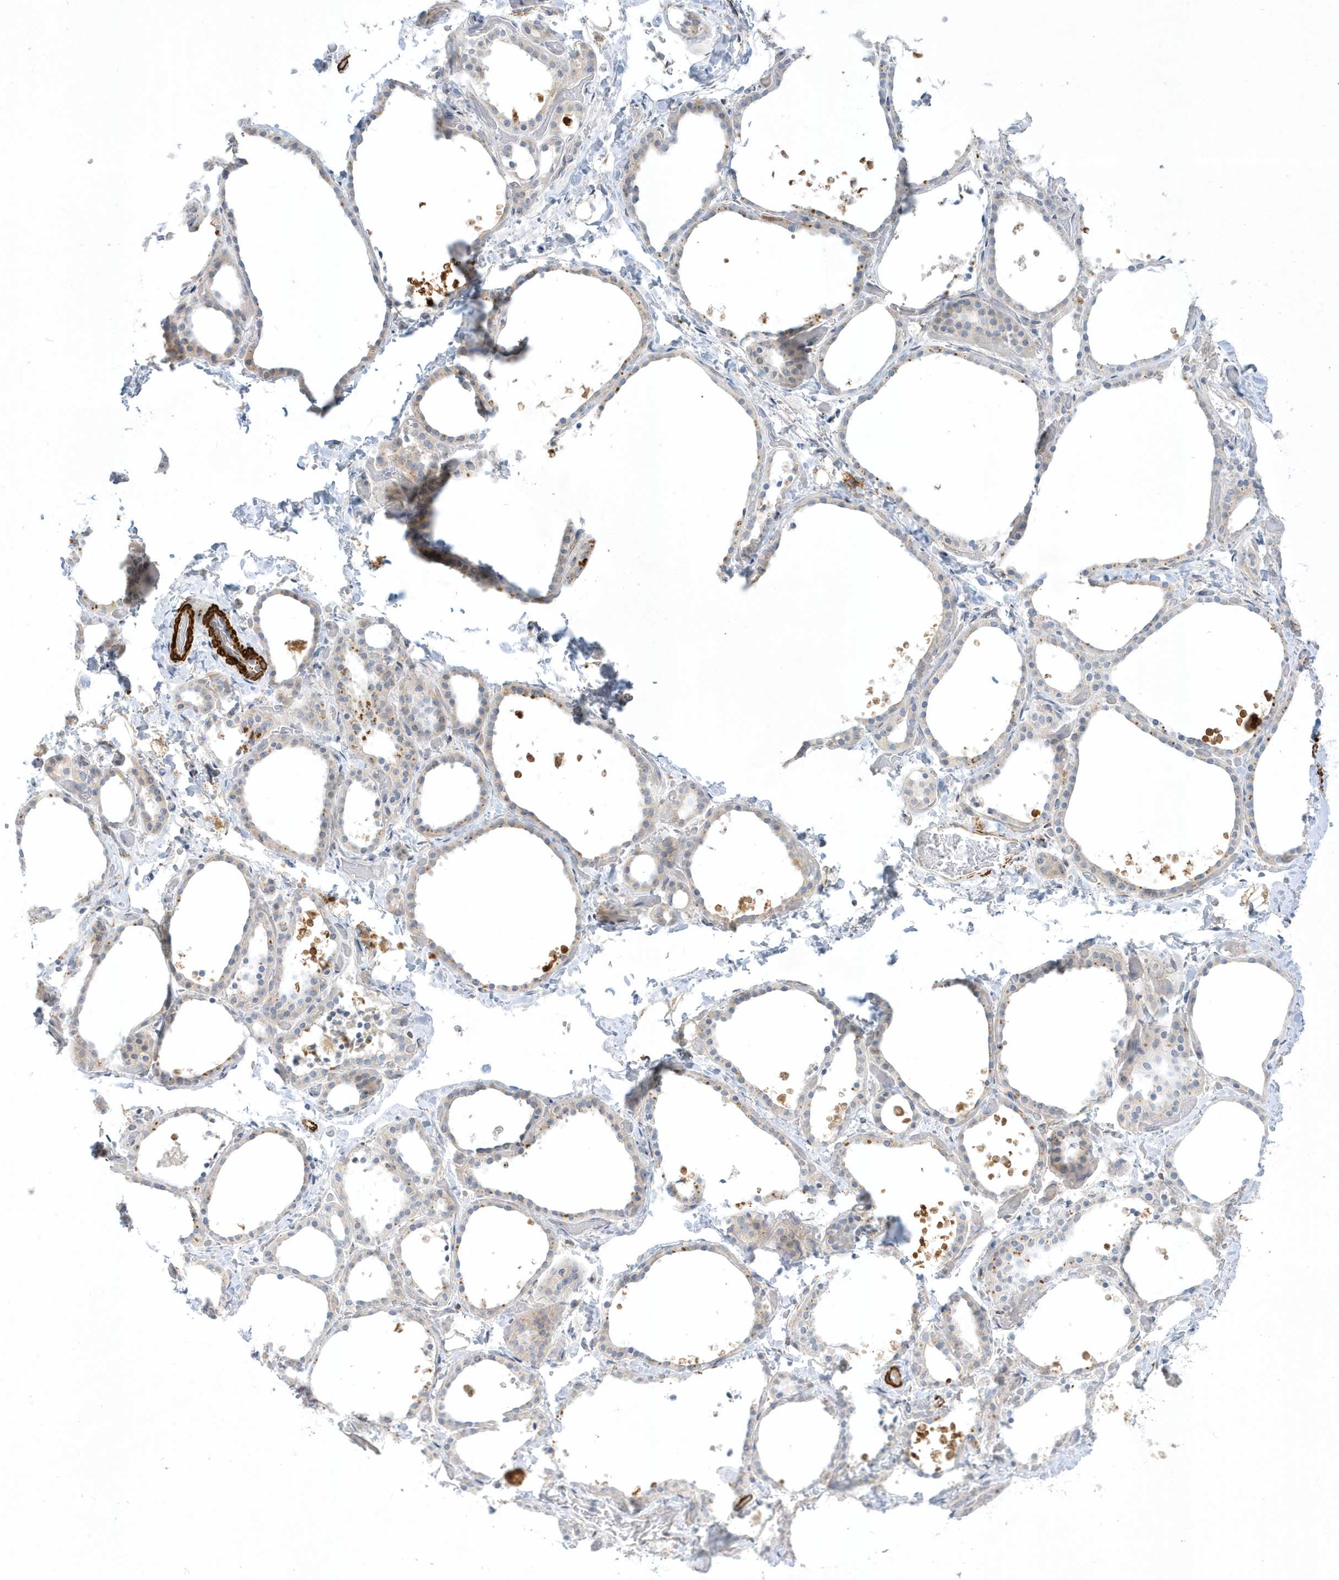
{"staining": {"intensity": "negative", "quantity": "none", "location": "none"}, "tissue": "thyroid gland", "cell_type": "Glandular cells", "image_type": "normal", "snomed": [{"axis": "morphology", "description": "Normal tissue, NOS"}, {"axis": "topography", "description": "Thyroid gland"}], "caption": "There is no significant positivity in glandular cells of thyroid gland. (Brightfield microscopy of DAB (3,3'-diaminobenzidine) IHC at high magnification).", "gene": "THADA", "patient": {"sex": "female", "age": 44}}